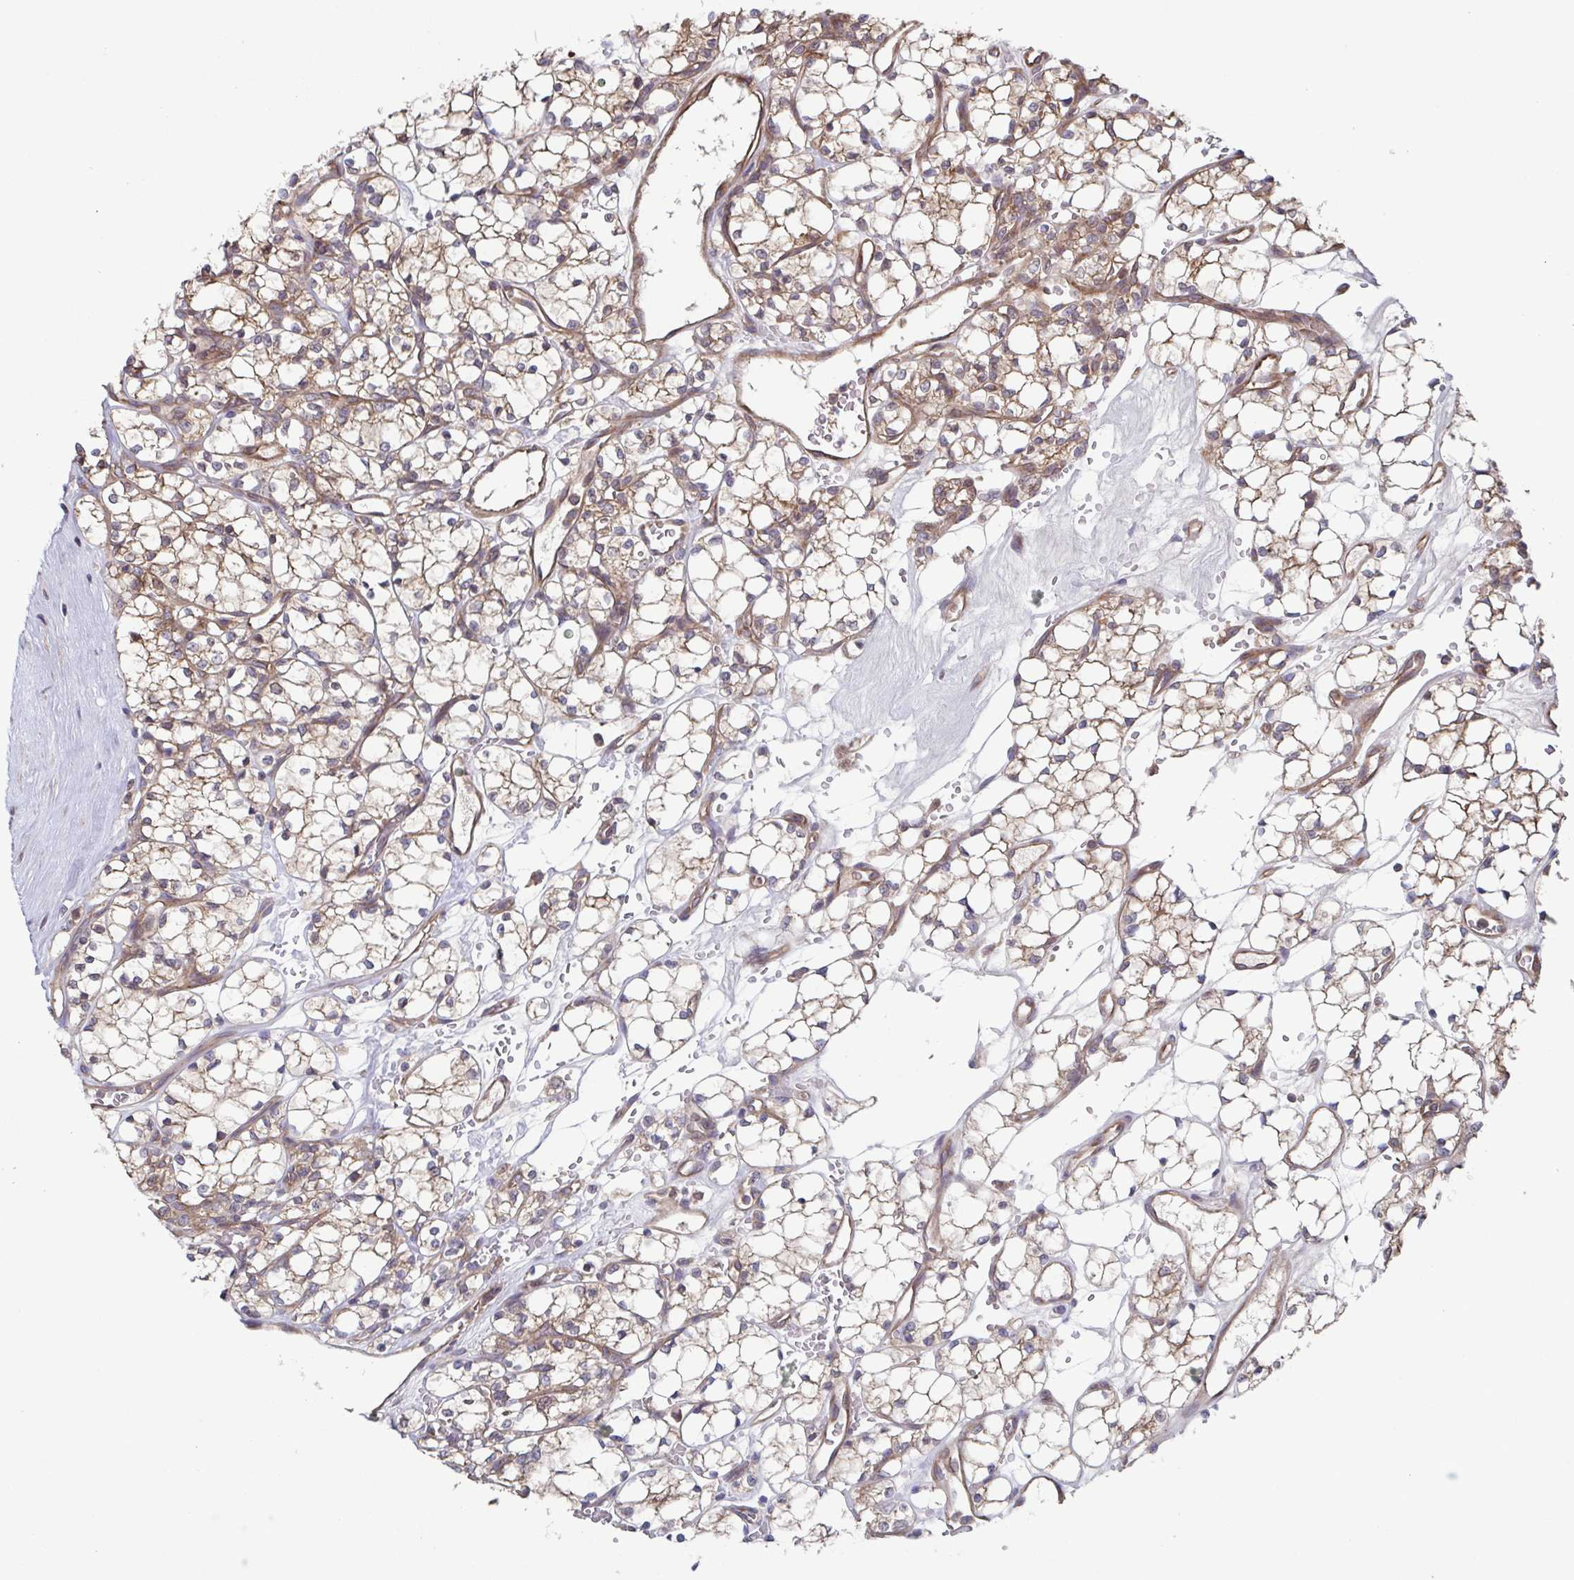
{"staining": {"intensity": "moderate", "quantity": "<25%", "location": "cytoplasmic/membranous"}, "tissue": "renal cancer", "cell_type": "Tumor cells", "image_type": "cancer", "snomed": [{"axis": "morphology", "description": "Adenocarcinoma, NOS"}, {"axis": "topography", "description": "Kidney"}], "caption": "Brown immunohistochemical staining in renal cancer exhibits moderate cytoplasmic/membranous staining in approximately <25% of tumor cells.", "gene": "COPB1", "patient": {"sex": "female", "age": 69}}